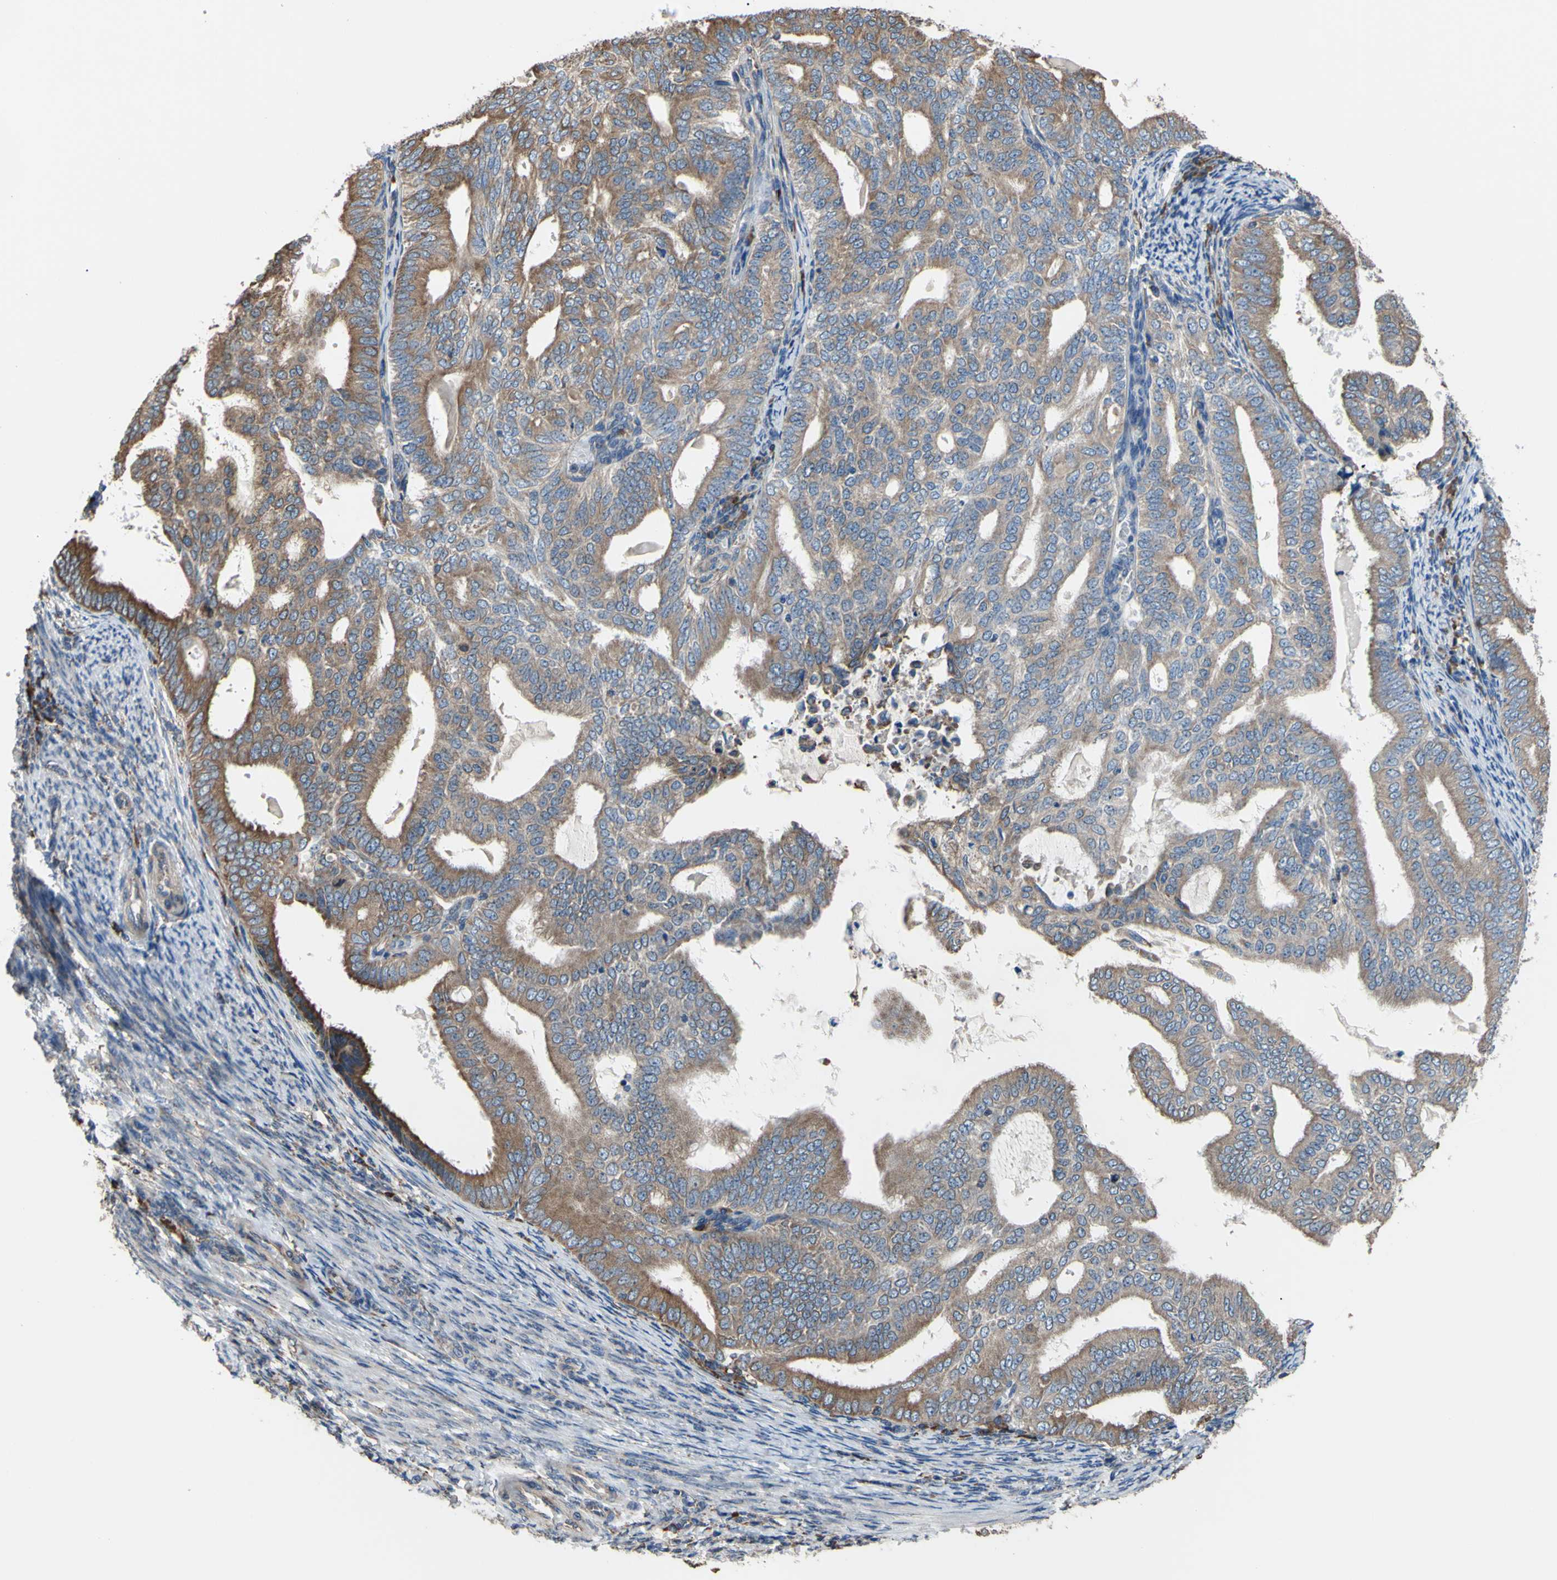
{"staining": {"intensity": "moderate", "quantity": ">75%", "location": "cytoplasmic/membranous"}, "tissue": "endometrial cancer", "cell_type": "Tumor cells", "image_type": "cancer", "snomed": [{"axis": "morphology", "description": "Adenocarcinoma, NOS"}, {"axis": "topography", "description": "Endometrium"}], "caption": "Adenocarcinoma (endometrial) was stained to show a protein in brown. There is medium levels of moderate cytoplasmic/membranous staining in approximately >75% of tumor cells.", "gene": "BMF", "patient": {"sex": "female", "age": 58}}